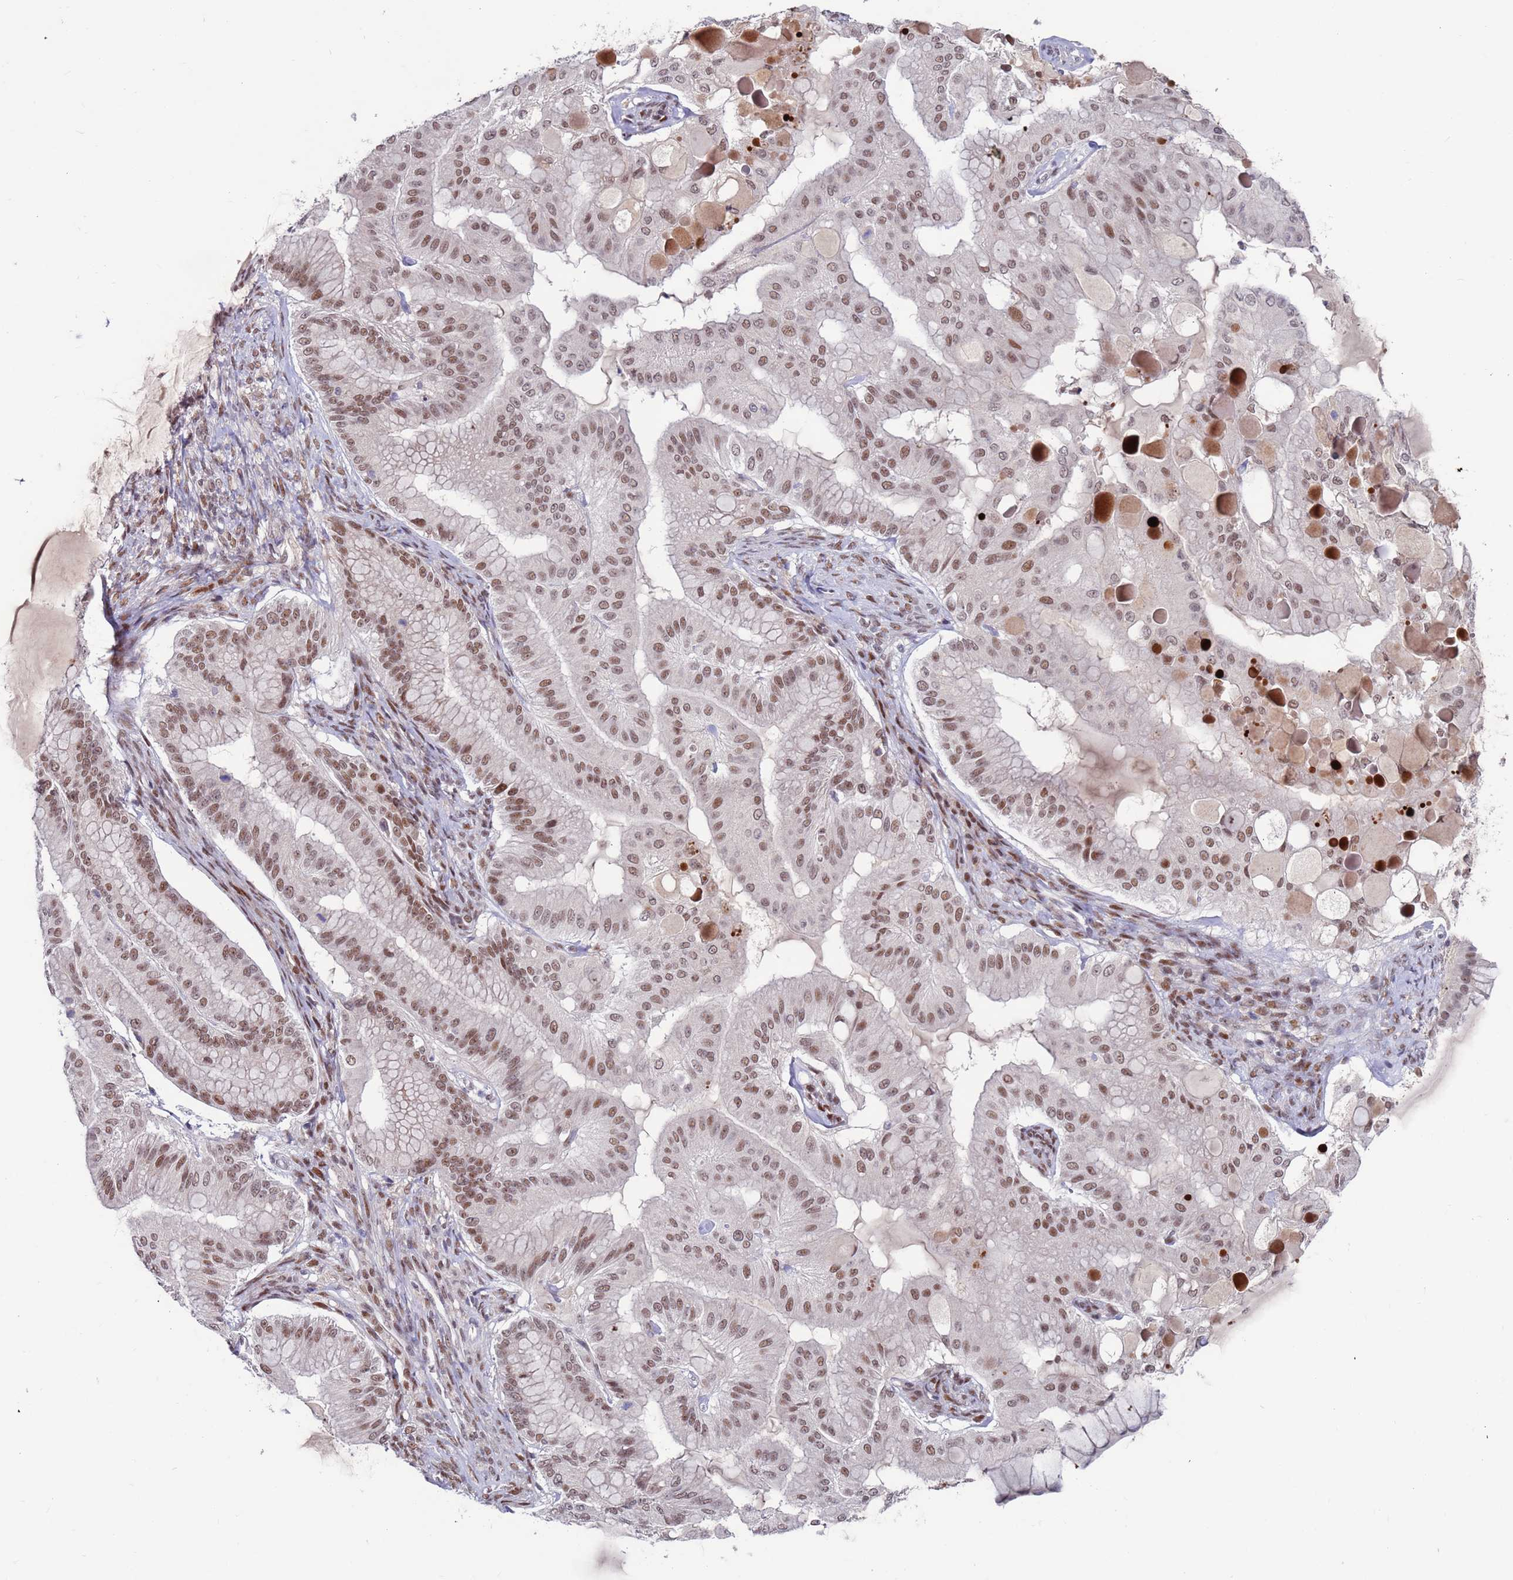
{"staining": {"intensity": "moderate", "quantity": ">75%", "location": "nuclear"}, "tissue": "ovarian cancer", "cell_type": "Tumor cells", "image_type": "cancer", "snomed": [{"axis": "morphology", "description": "Cystadenocarcinoma, mucinous, NOS"}, {"axis": "topography", "description": "Ovary"}], "caption": "High-magnification brightfield microscopy of ovarian cancer (mucinous cystadenocarcinoma) stained with DAB (3,3'-diaminobenzidine) (brown) and counterstained with hematoxylin (blue). tumor cells exhibit moderate nuclear staining is identified in about>75% of cells.", "gene": "FBXO27", "patient": {"sex": "female", "age": 61}}